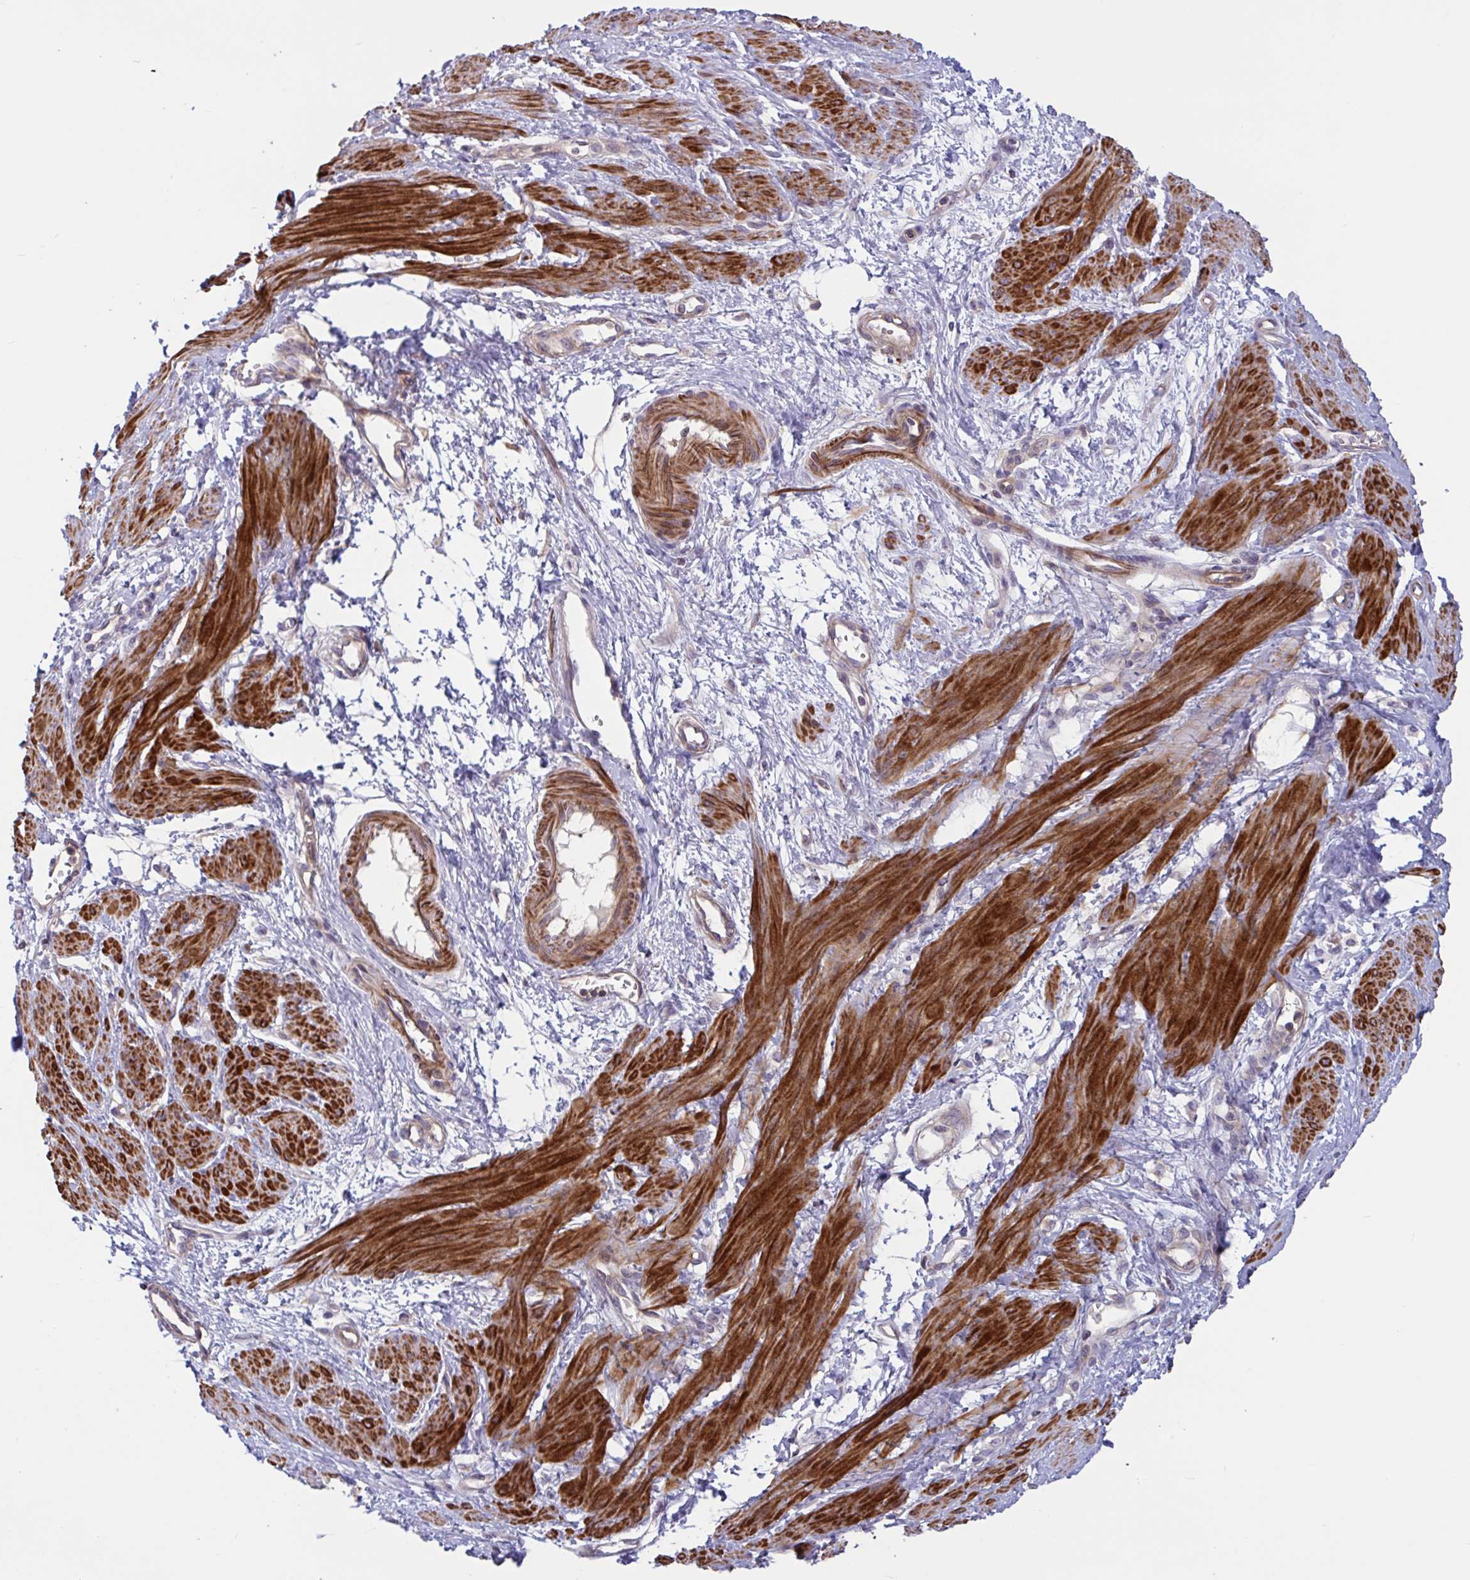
{"staining": {"intensity": "strong", "quantity": ">75%", "location": "cytoplasmic/membranous"}, "tissue": "smooth muscle", "cell_type": "Smooth muscle cells", "image_type": "normal", "snomed": [{"axis": "morphology", "description": "Normal tissue, NOS"}, {"axis": "topography", "description": "Smooth muscle"}, {"axis": "topography", "description": "Uterus"}], "caption": "A micrograph of smooth muscle stained for a protein demonstrates strong cytoplasmic/membranous brown staining in smooth muscle cells. The staining was performed using DAB (3,3'-diaminobenzidine) to visualize the protein expression in brown, while the nuclei were stained in blue with hematoxylin (Magnification: 20x).", "gene": "TANK", "patient": {"sex": "female", "age": 39}}